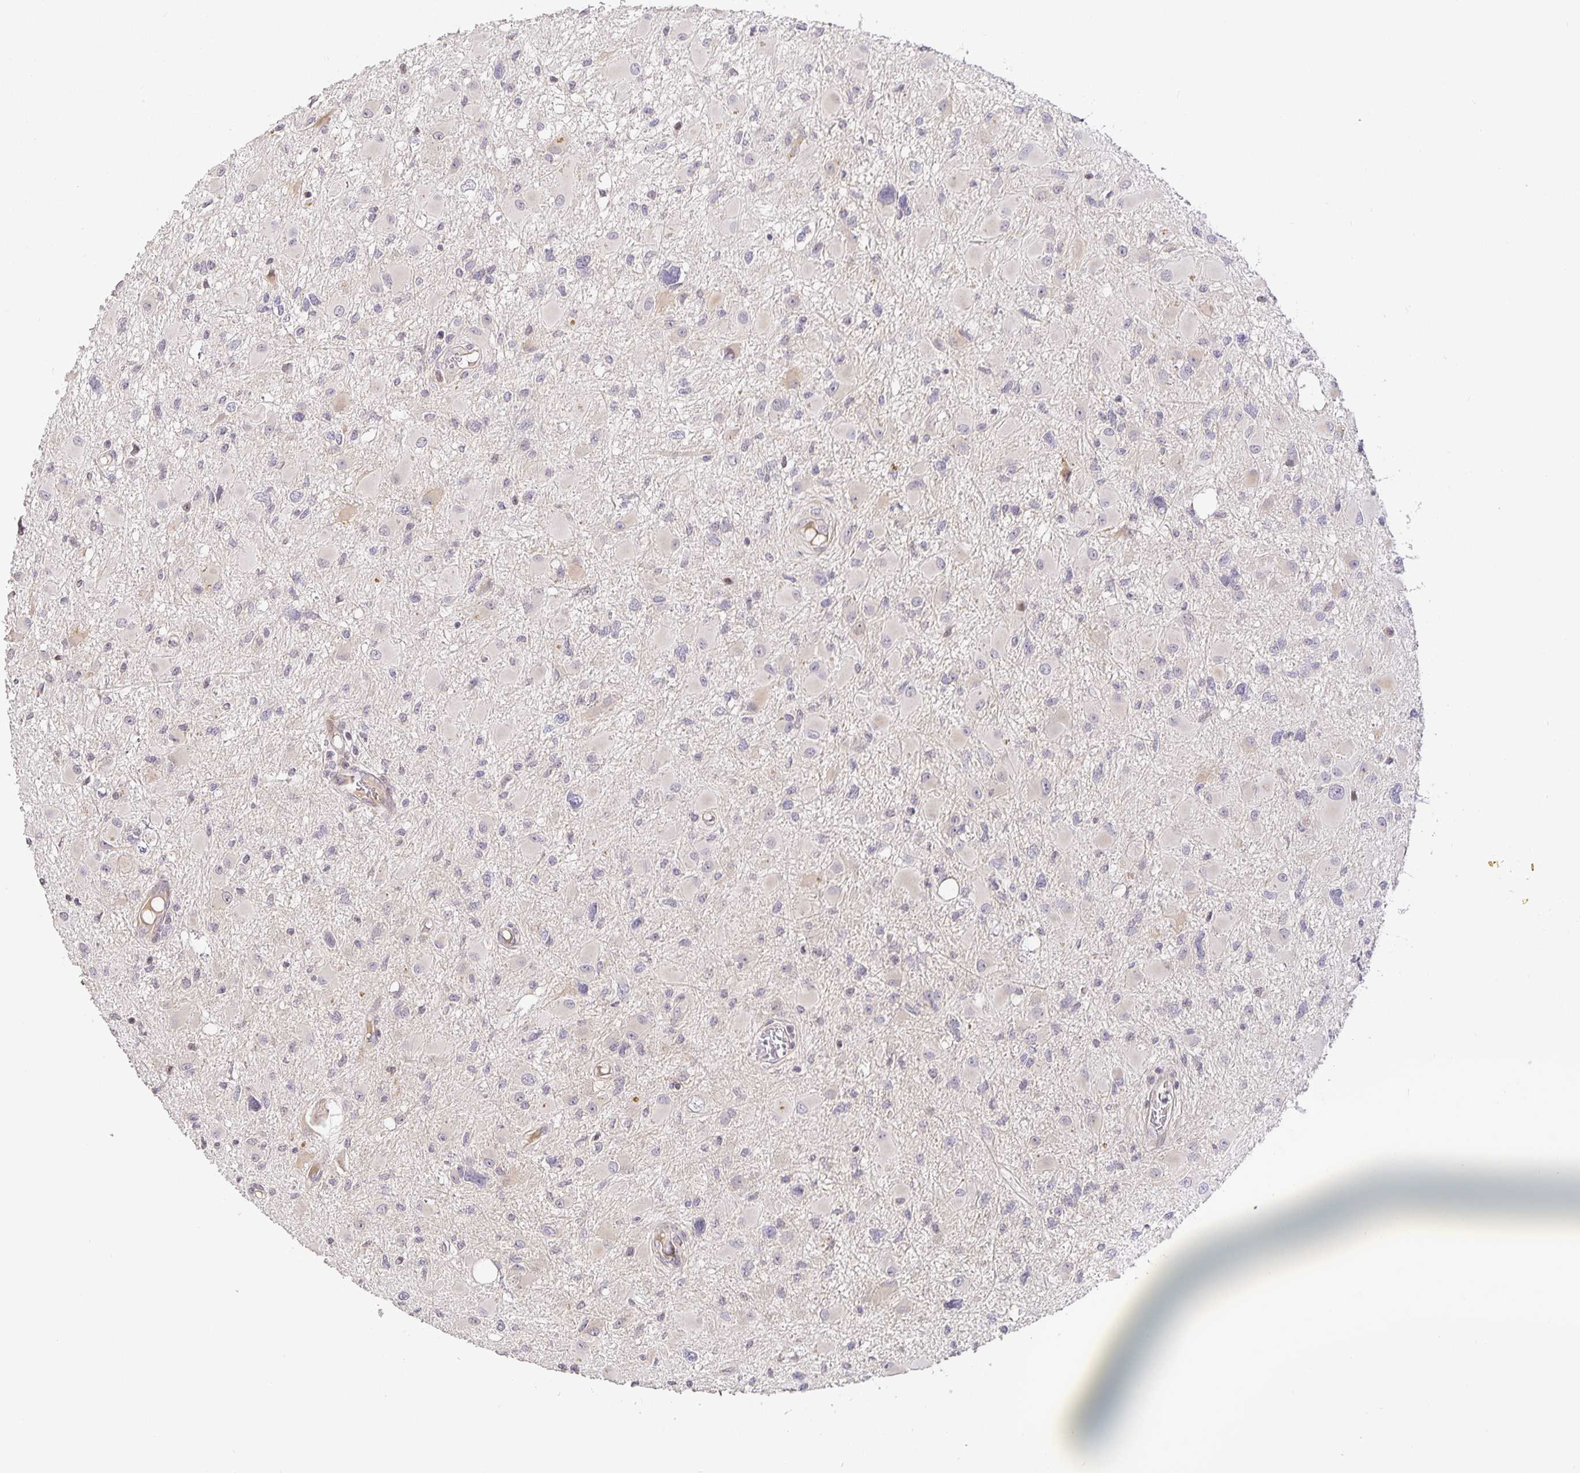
{"staining": {"intensity": "negative", "quantity": "none", "location": "none"}, "tissue": "glioma", "cell_type": "Tumor cells", "image_type": "cancer", "snomed": [{"axis": "morphology", "description": "Glioma, malignant, High grade"}, {"axis": "topography", "description": "Brain"}], "caption": "There is no significant positivity in tumor cells of glioma.", "gene": "TJP3", "patient": {"sex": "male", "age": 54}}